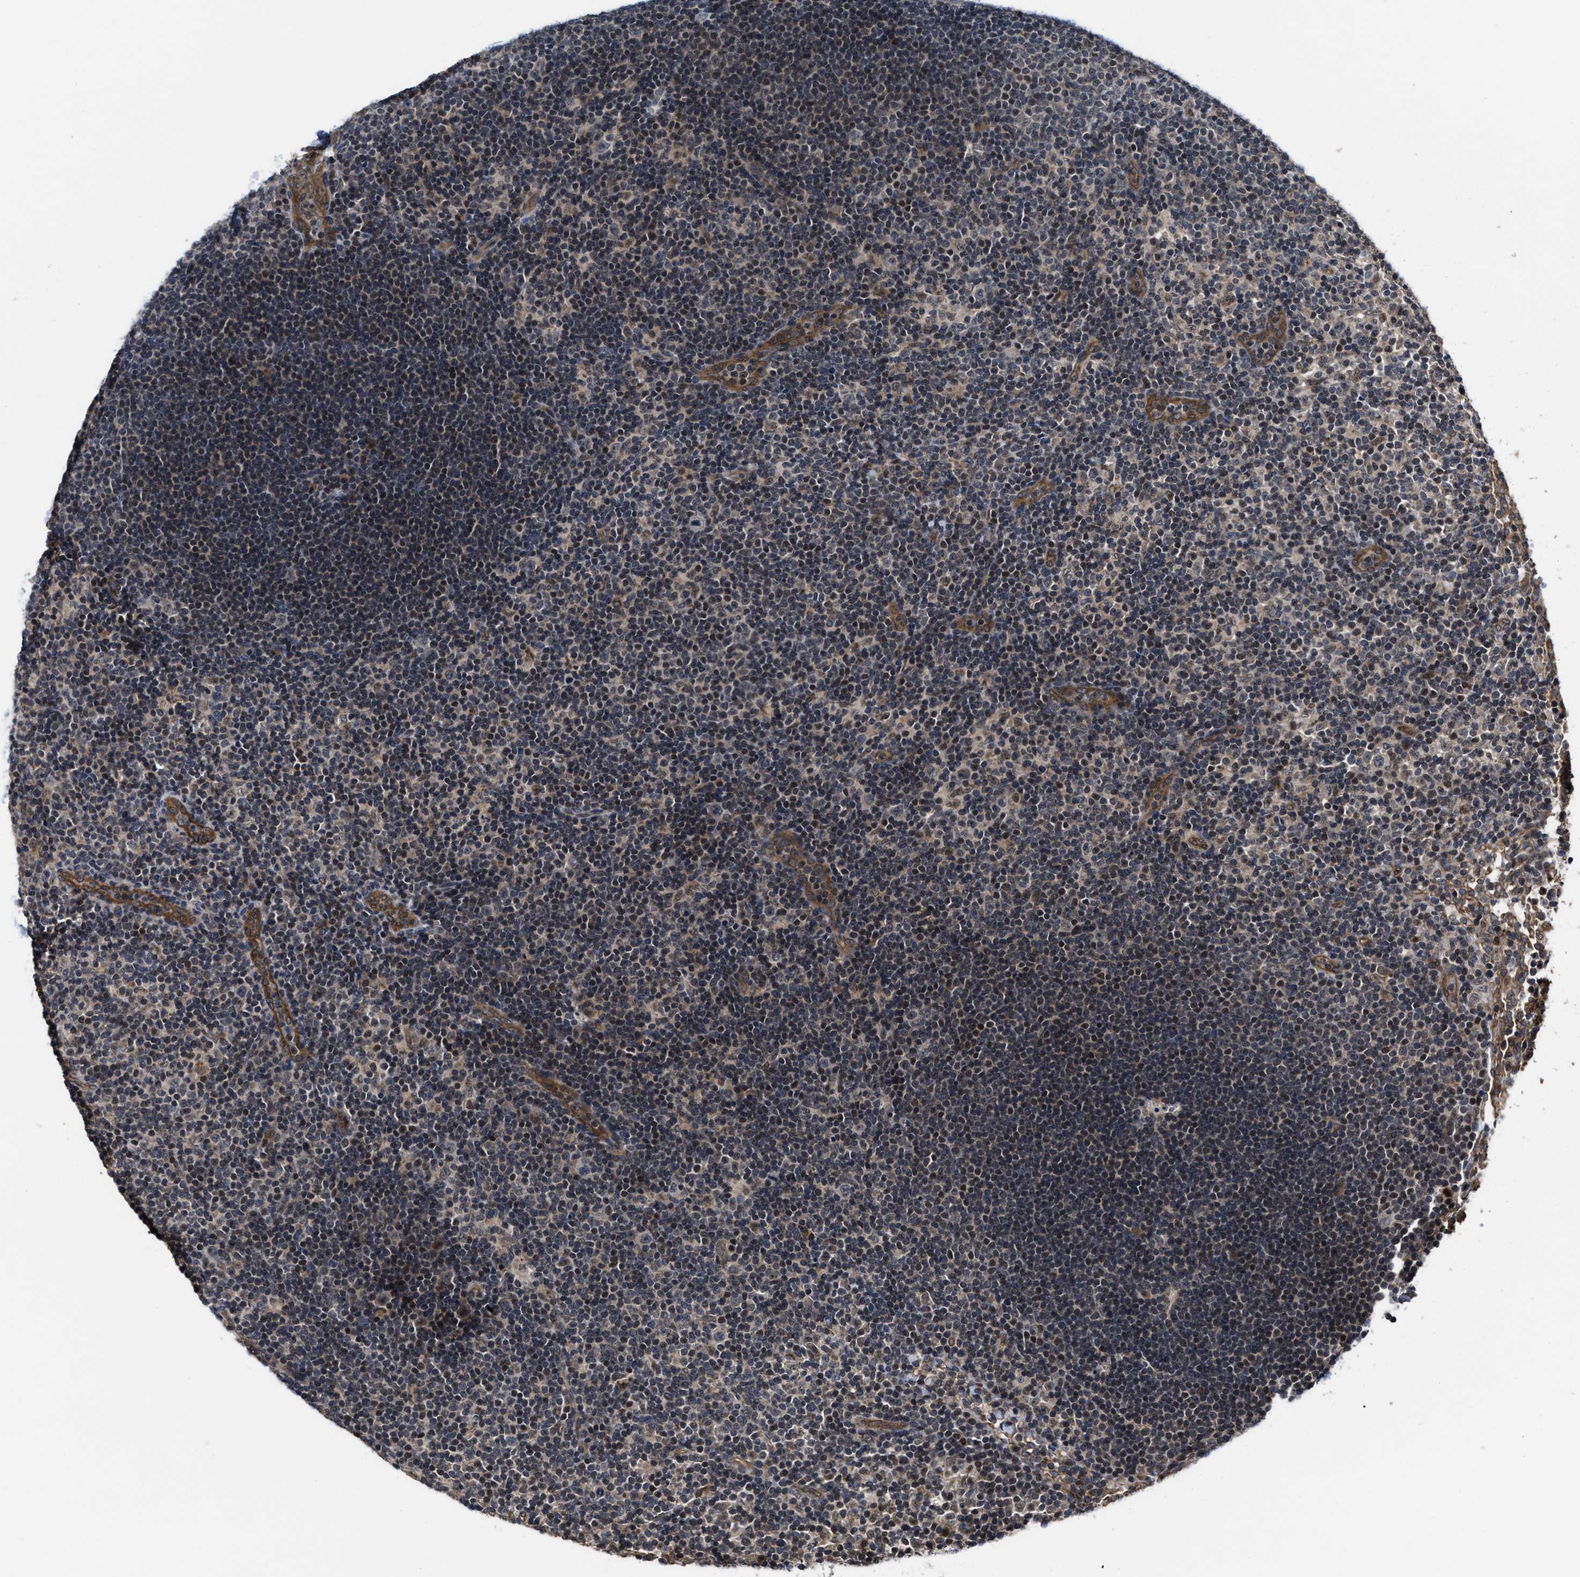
{"staining": {"intensity": "weak", "quantity": "25%-75%", "location": "cytoplasmic/membranous"}, "tissue": "lymph node", "cell_type": "Germinal center cells", "image_type": "normal", "snomed": [{"axis": "morphology", "description": "Normal tissue, NOS"}, {"axis": "morphology", "description": "Carcinoid, malignant, NOS"}, {"axis": "topography", "description": "Lymph node"}], "caption": "Lymph node stained with a brown dye exhibits weak cytoplasmic/membranous positive positivity in approximately 25%-75% of germinal center cells.", "gene": "DNAJC14", "patient": {"sex": "male", "age": 47}}